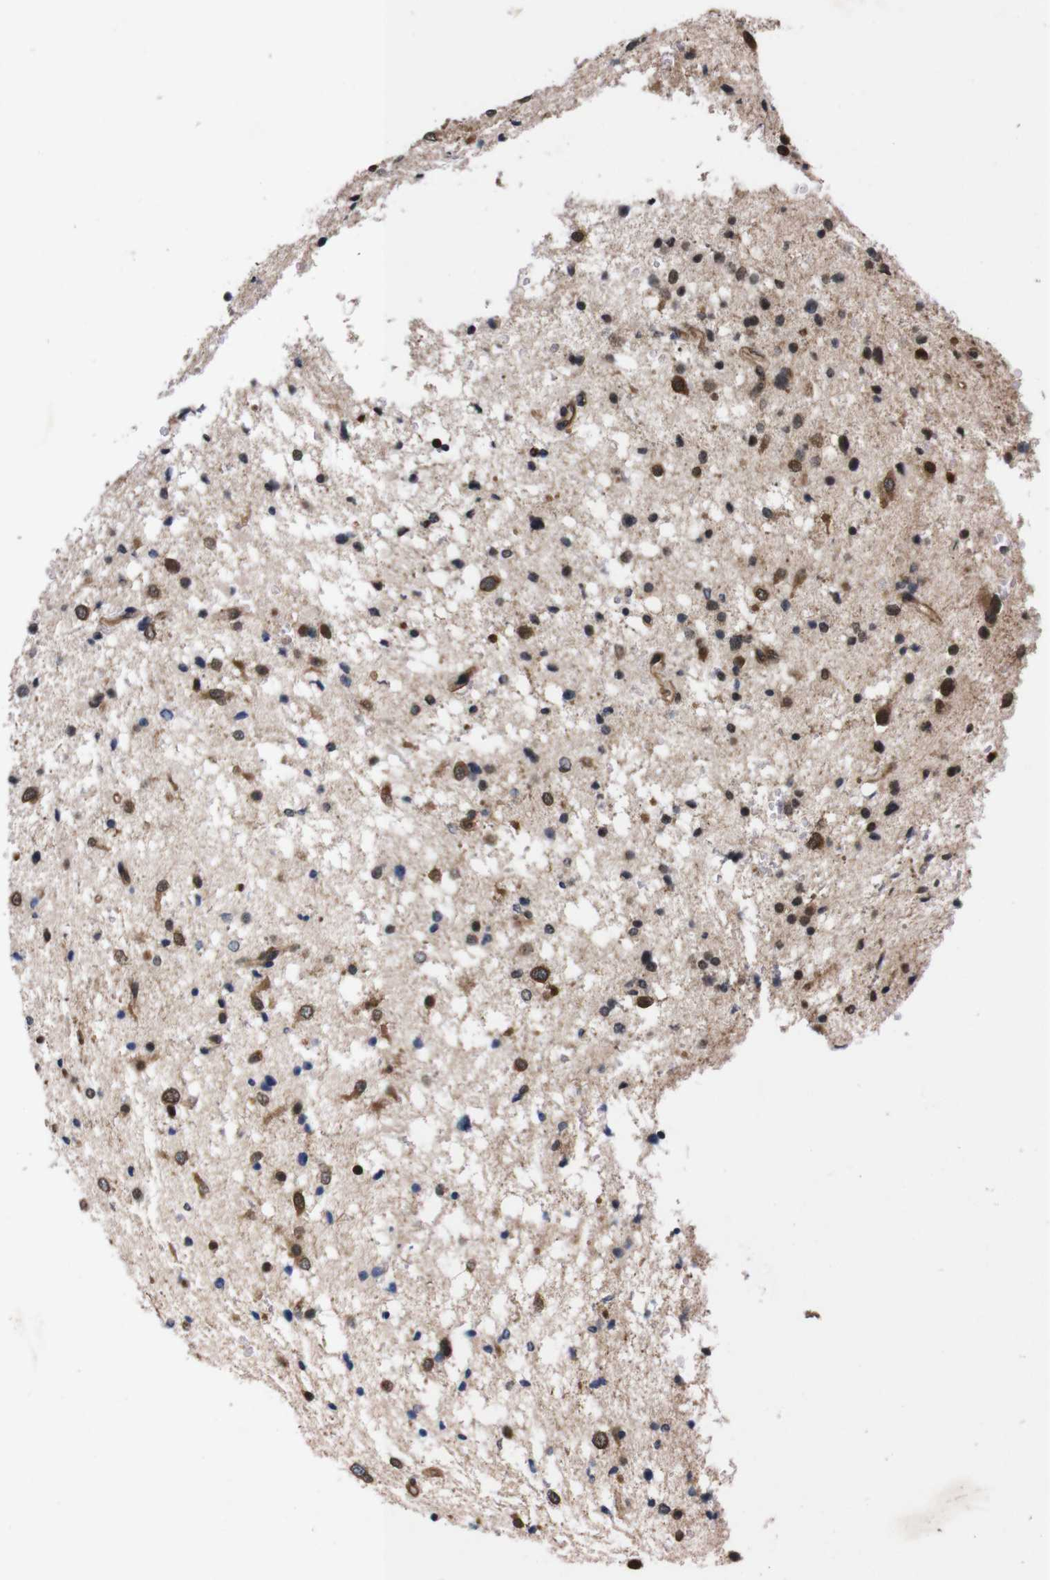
{"staining": {"intensity": "moderate", "quantity": "25%-75%", "location": "cytoplasmic/membranous,nuclear"}, "tissue": "glioma", "cell_type": "Tumor cells", "image_type": "cancer", "snomed": [{"axis": "morphology", "description": "Glioma, malignant, Low grade"}, {"axis": "topography", "description": "Brain"}], "caption": "Glioma stained with IHC demonstrates moderate cytoplasmic/membranous and nuclear positivity in about 25%-75% of tumor cells. (DAB = brown stain, brightfield microscopy at high magnification).", "gene": "UBQLN2", "patient": {"sex": "female", "age": 37}}